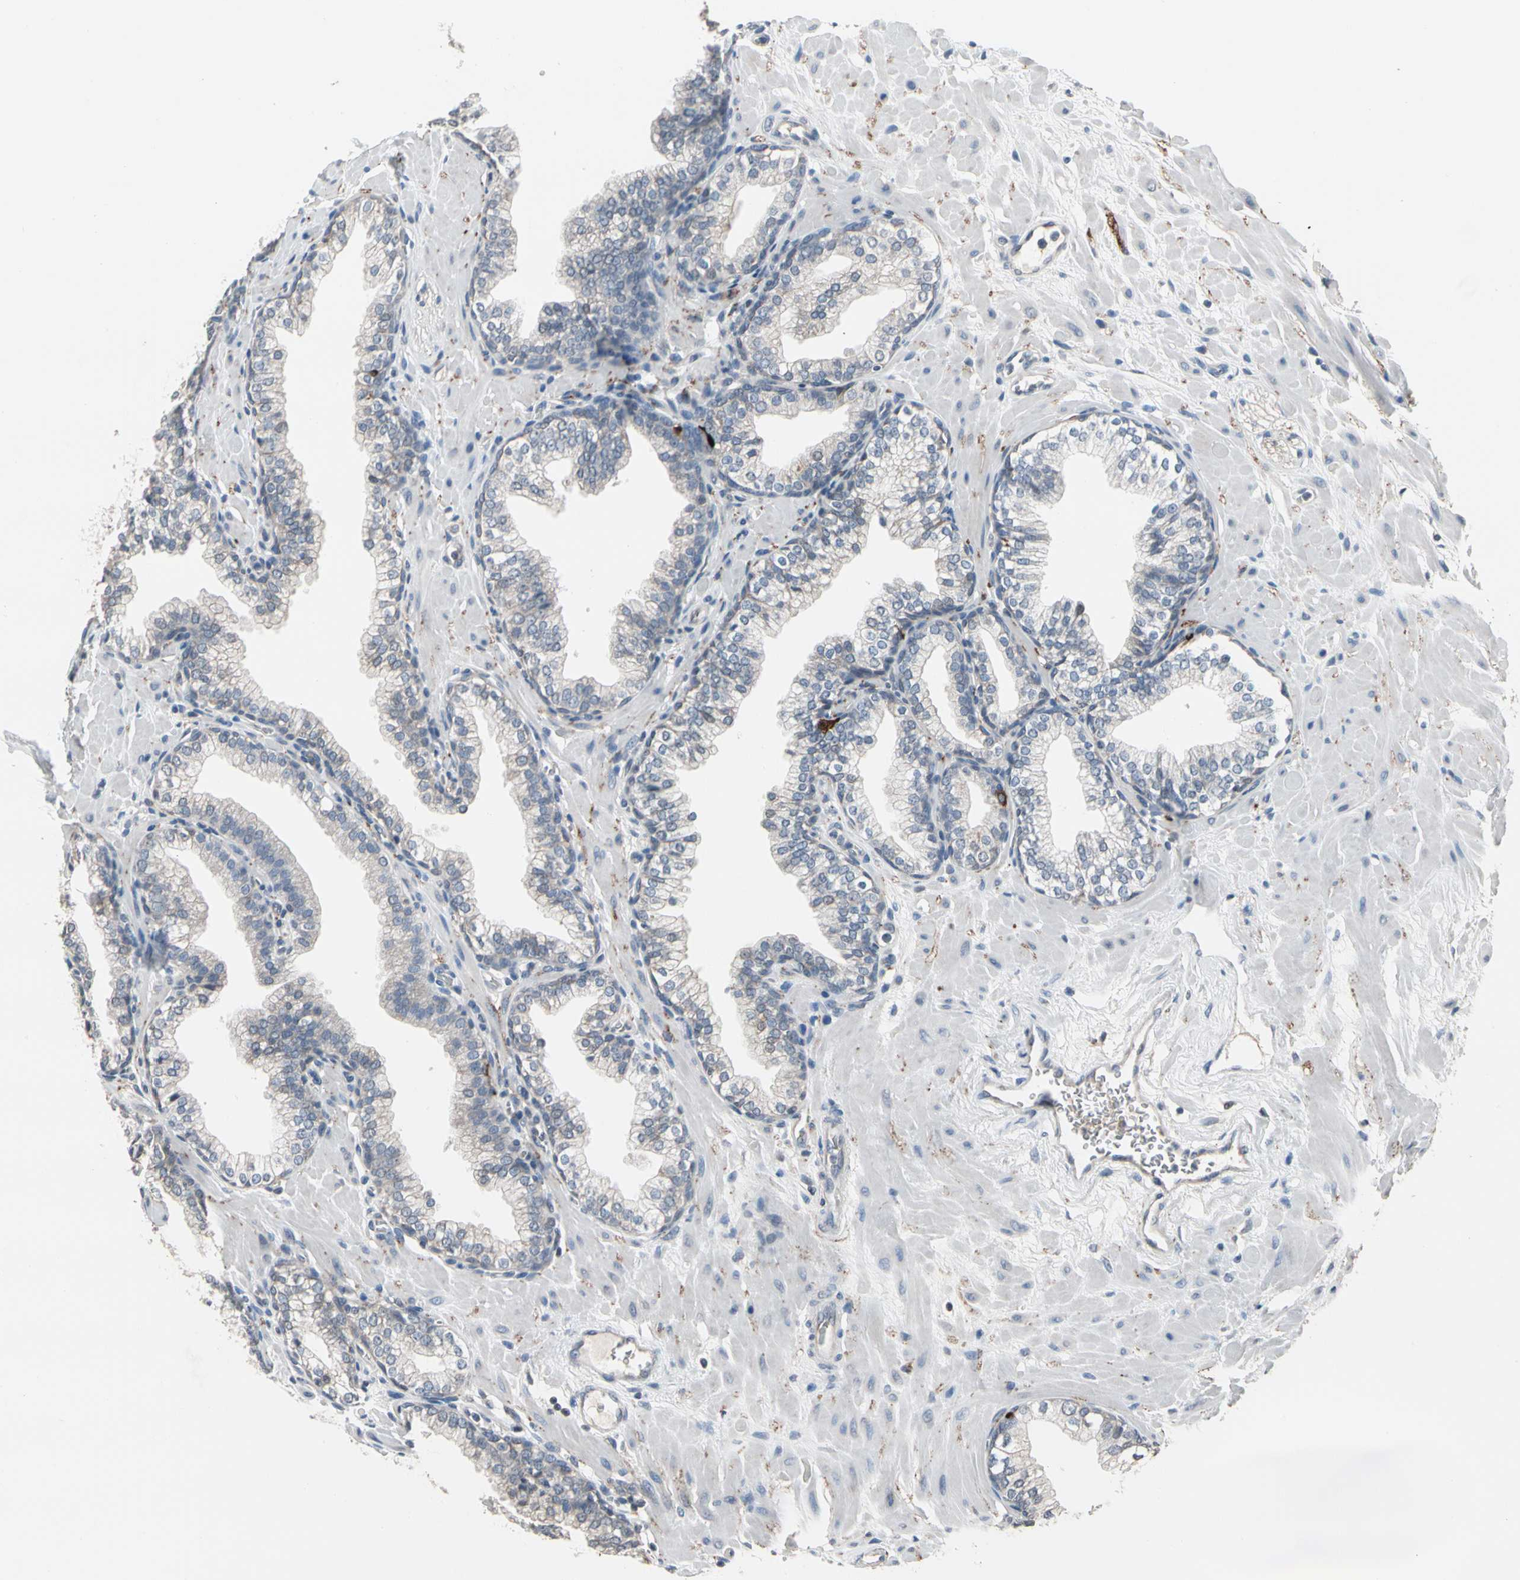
{"staining": {"intensity": "weak", "quantity": "<25%", "location": "cytoplasmic/membranous"}, "tissue": "prostate", "cell_type": "Glandular cells", "image_type": "normal", "snomed": [{"axis": "morphology", "description": "Normal tissue, NOS"}, {"axis": "topography", "description": "Prostate"}], "caption": "Immunohistochemistry of benign human prostate shows no expression in glandular cells.", "gene": "SV2A", "patient": {"sex": "male", "age": 60}}